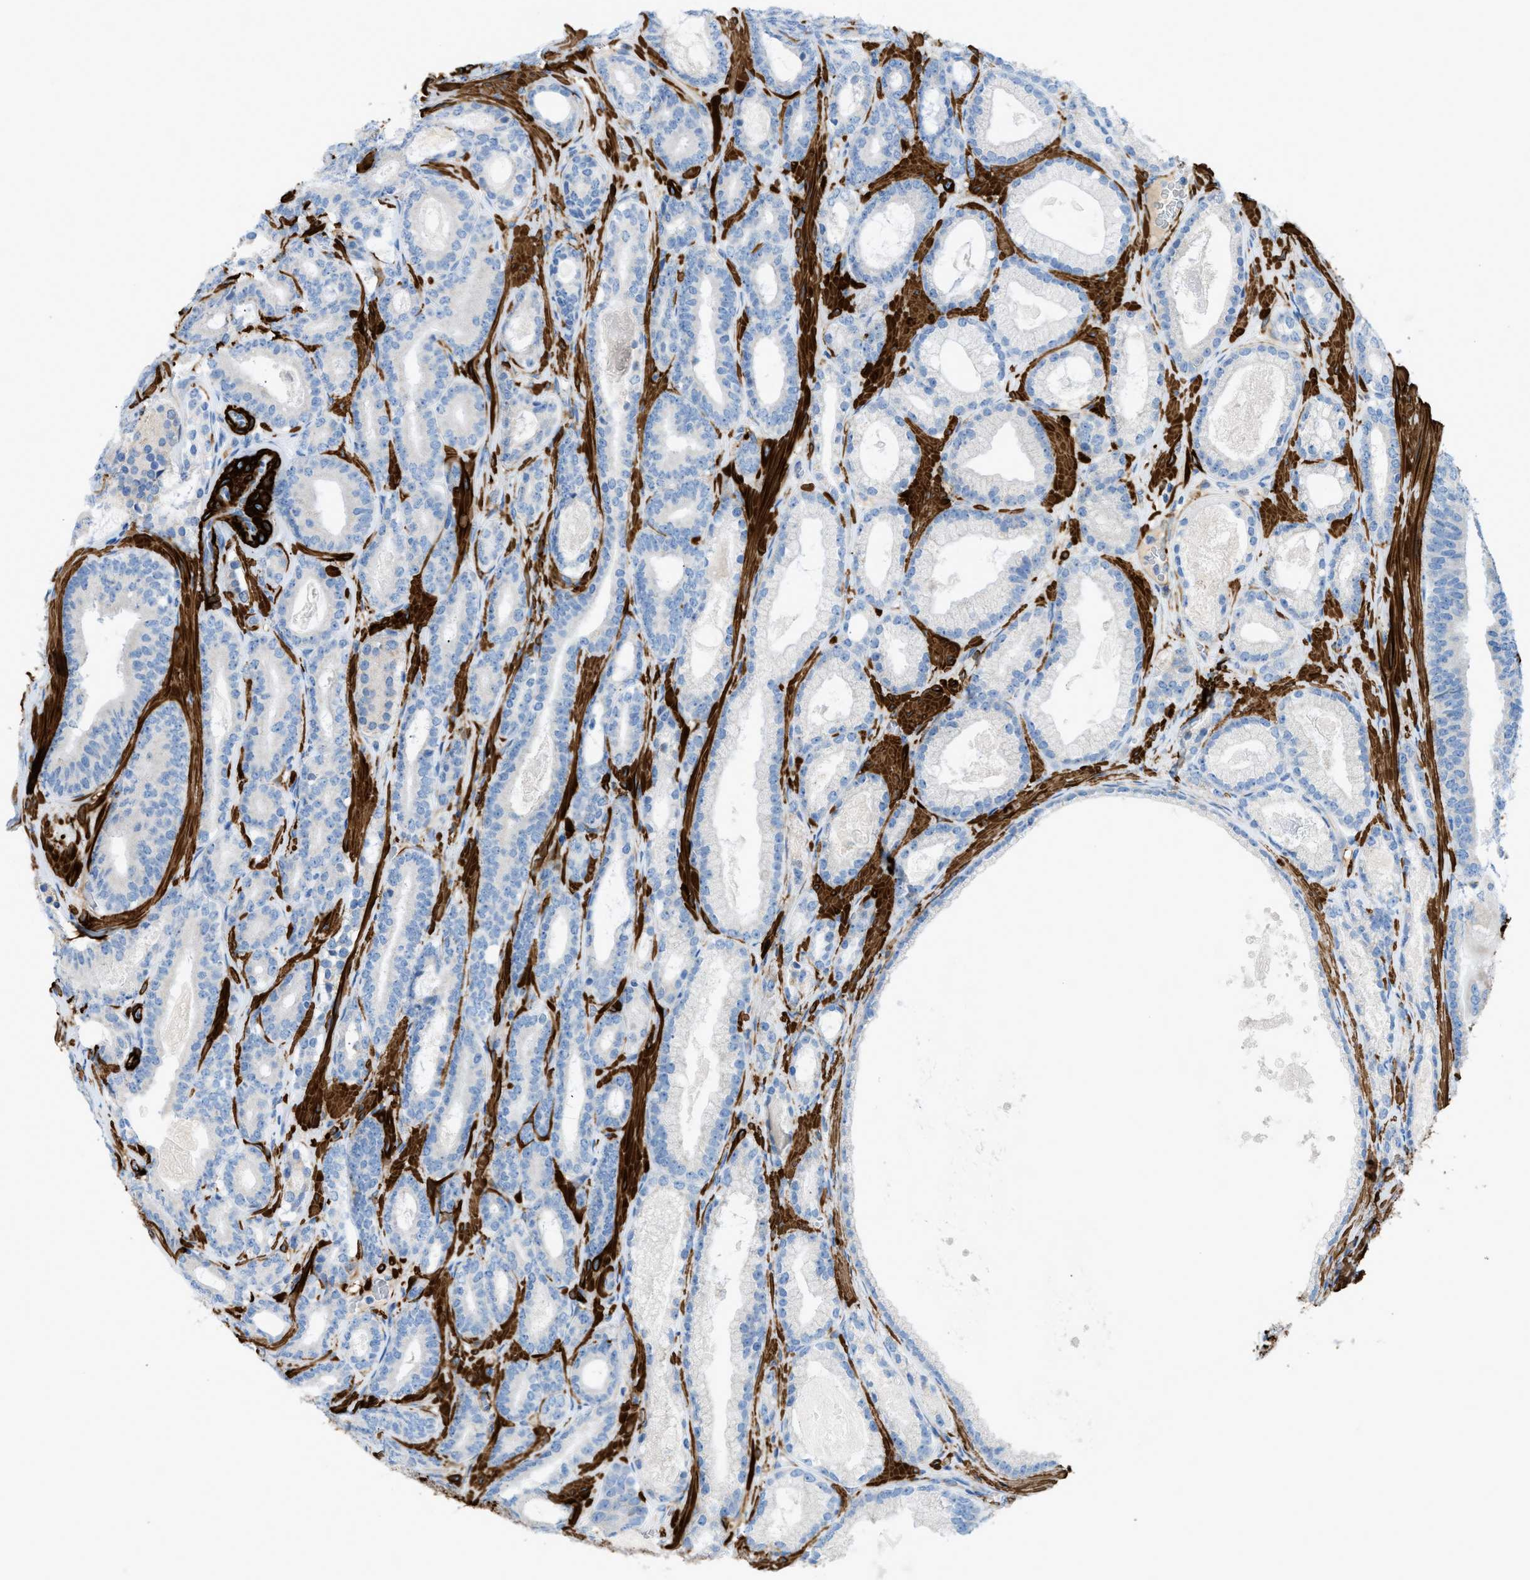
{"staining": {"intensity": "negative", "quantity": "none", "location": "none"}, "tissue": "prostate cancer", "cell_type": "Tumor cells", "image_type": "cancer", "snomed": [{"axis": "morphology", "description": "Adenocarcinoma, High grade"}, {"axis": "topography", "description": "Prostate"}], "caption": "Image shows no significant protein staining in tumor cells of prostate cancer (adenocarcinoma (high-grade)). (DAB (3,3'-diaminobenzidine) immunohistochemistry (IHC) visualized using brightfield microscopy, high magnification).", "gene": "MYH11", "patient": {"sex": "male", "age": 60}}